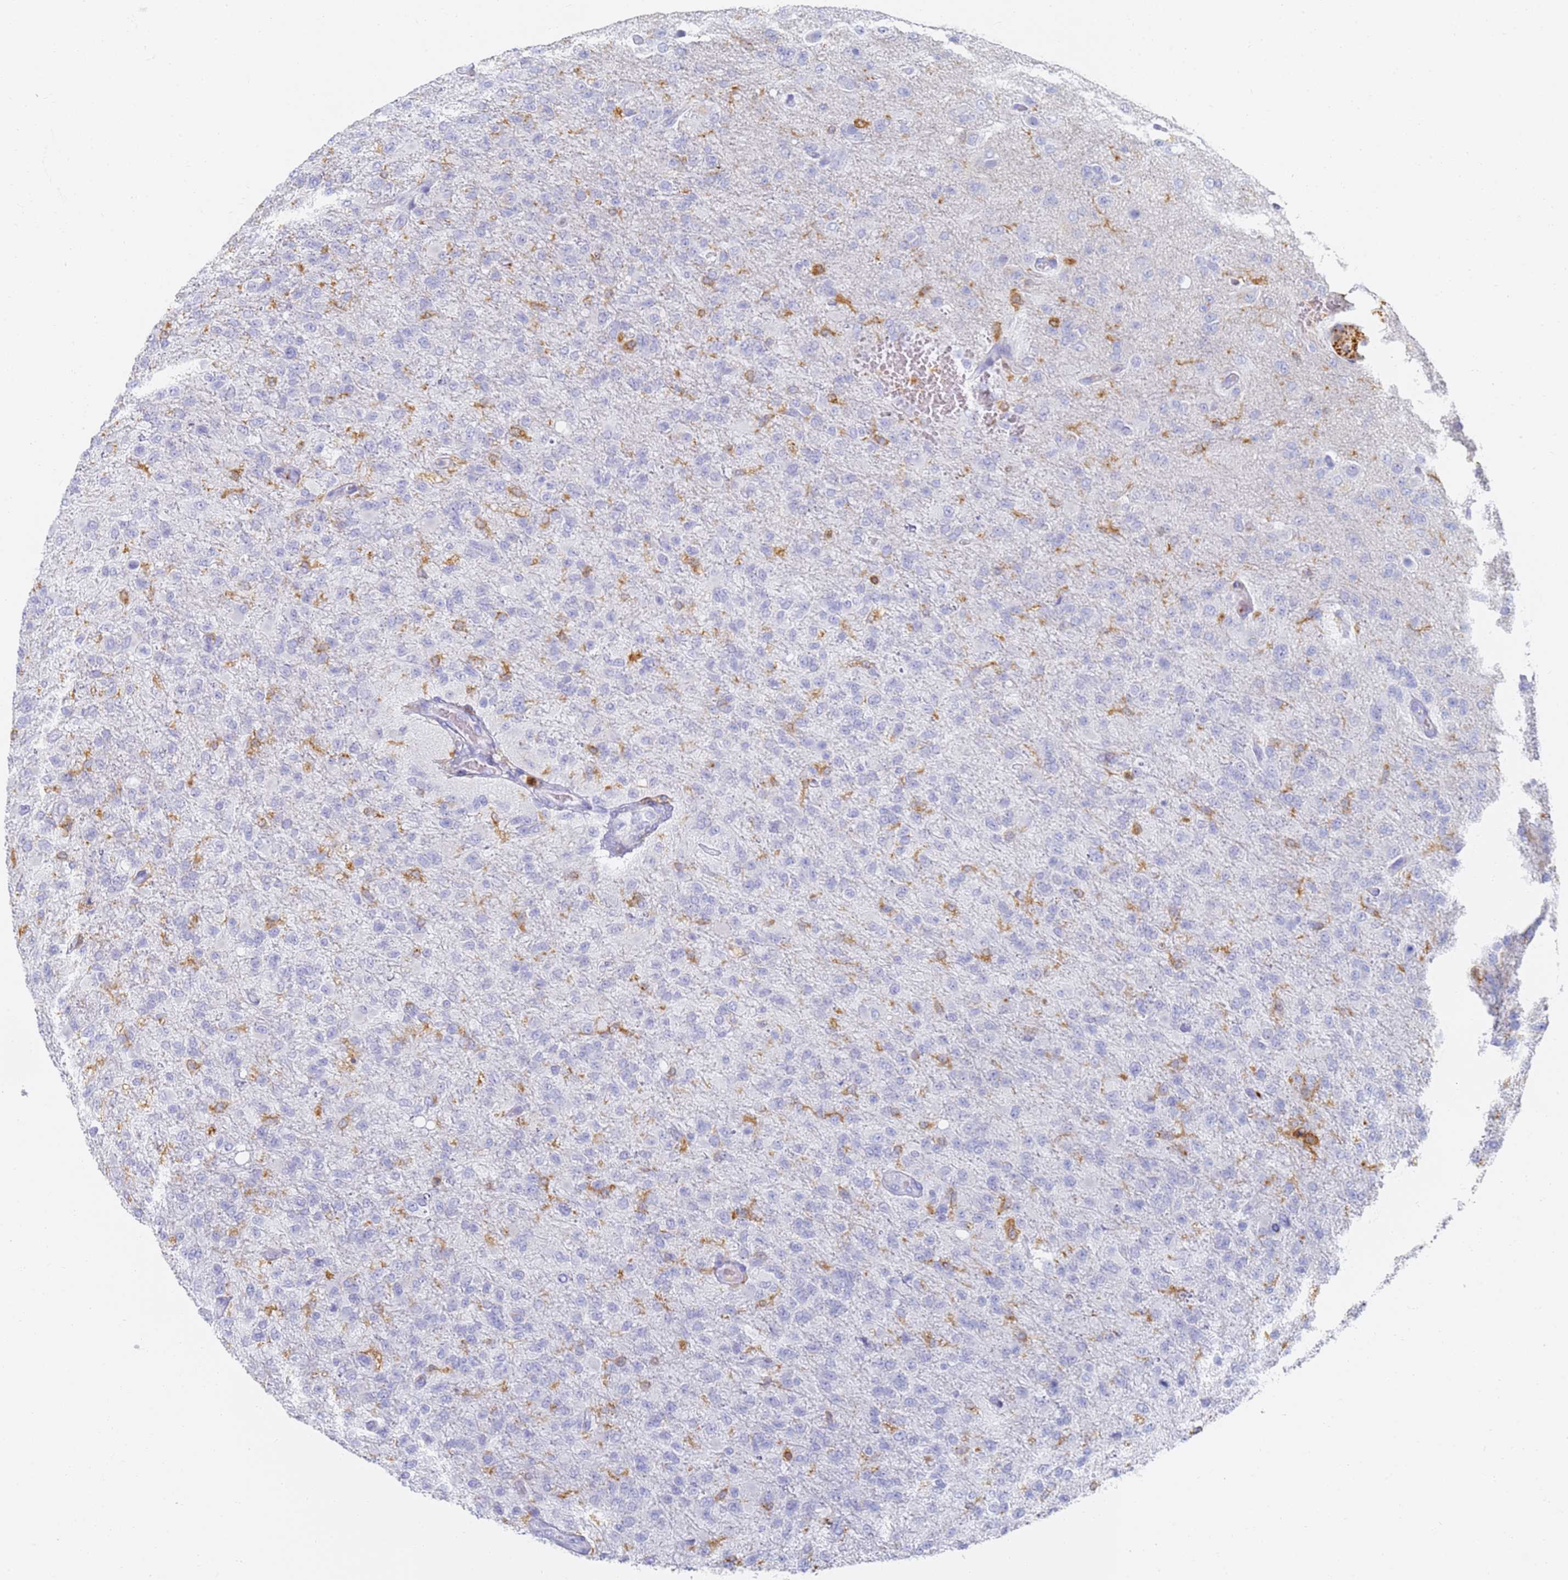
{"staining": {"intensity": "negative", "quantity": "none", "location": "none"}, "tissue": "glioma", "cell_type": "Tumor cells", "image_type": "cancer", "snomed": [{"axis": "morphology", "description": "Glioma, malignant, High grade"}, {"axis": "topography", "description": "Brain"}], "caption": "This micrograph is of glioma stained with immunohistochemistry to label a protein in brown with the nuclei are counter-stained blue. There is no positivity in tumor cells. (IHC, brightfield microscopy, high magnification).", "gene": "BIN2", "patient": {"sex": "female", "age": 74}}